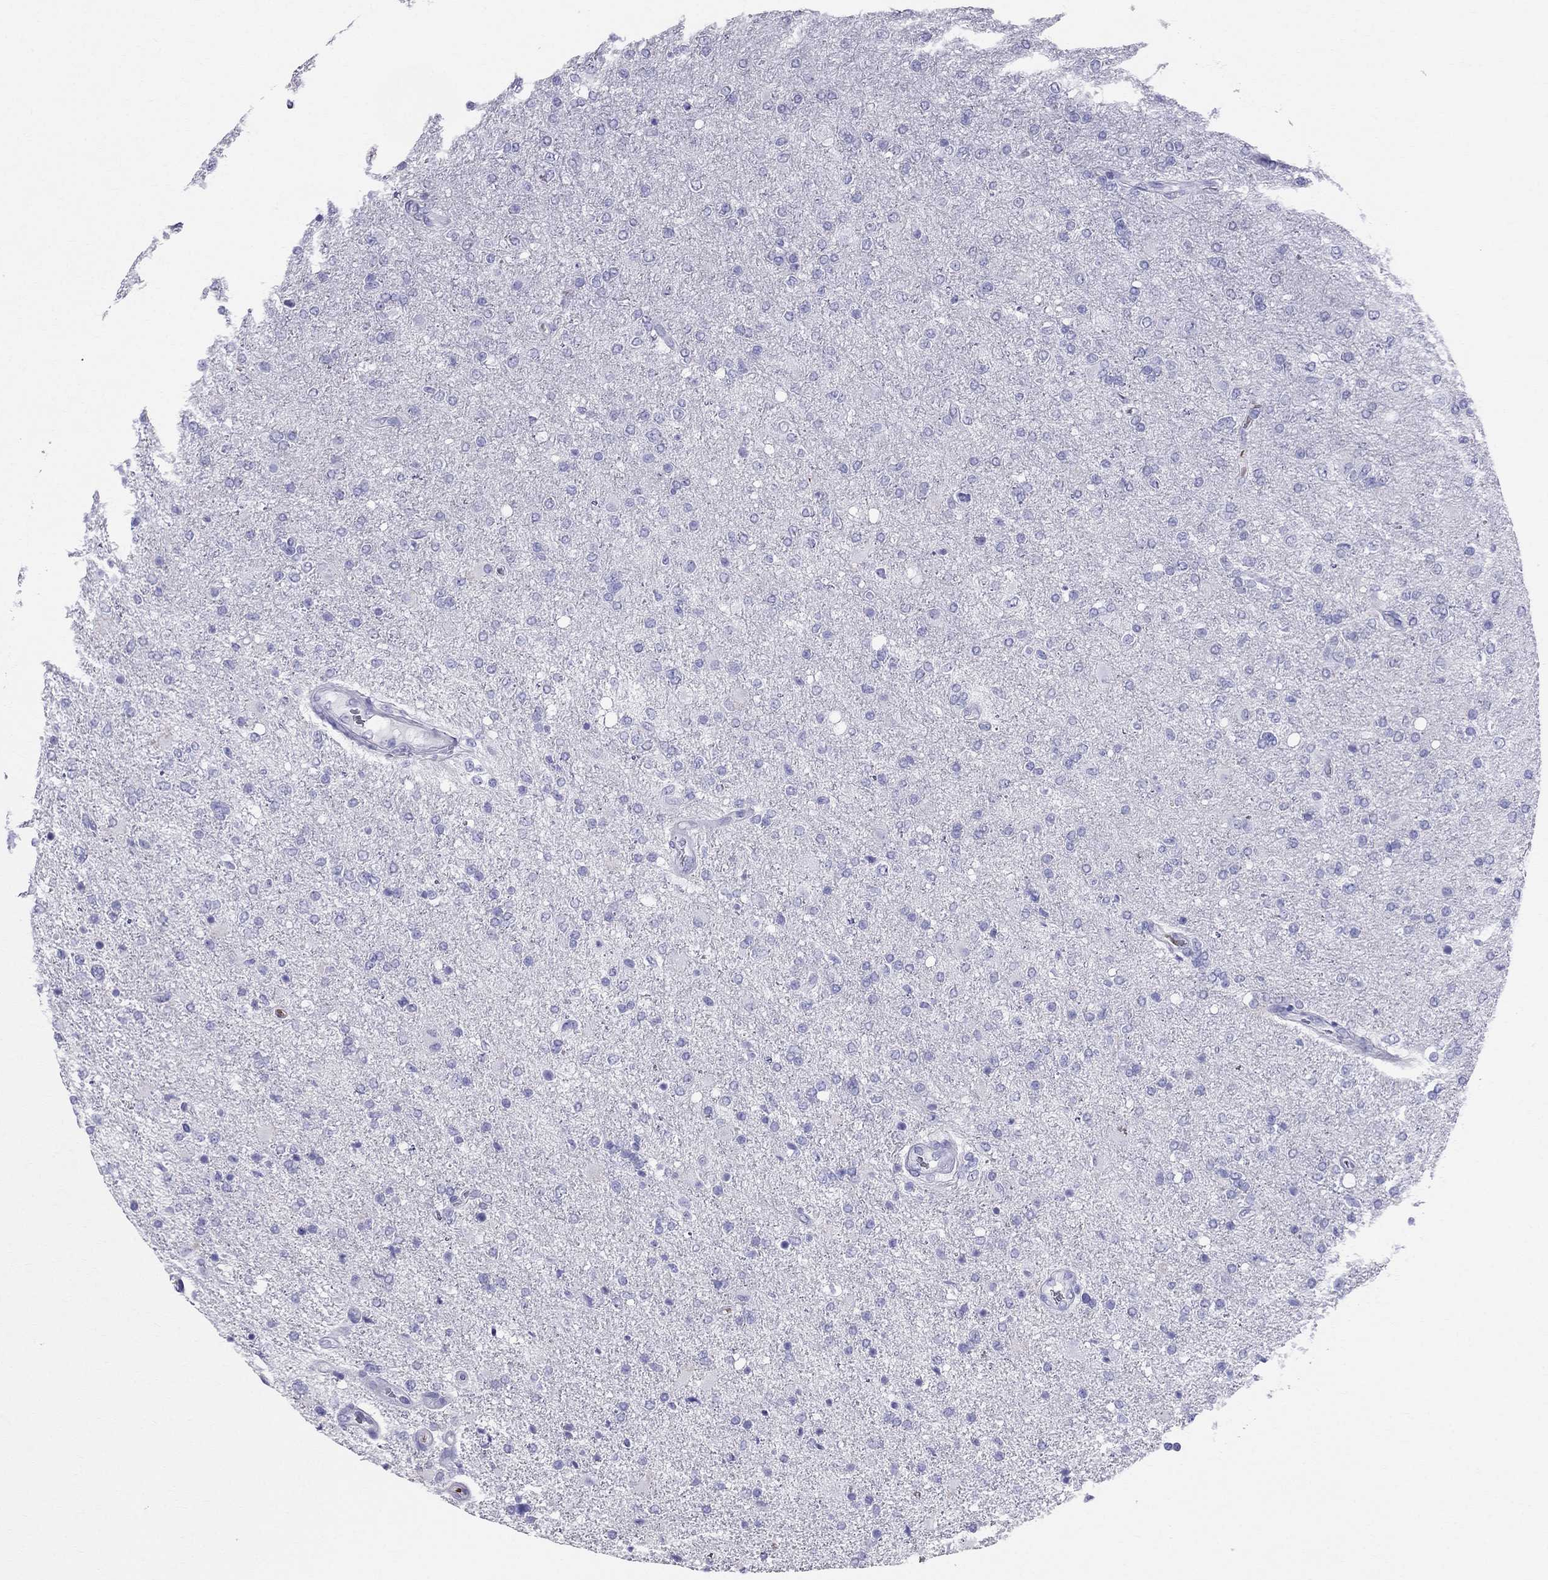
{"staining": {"intensity": "negative", "quantity": "none", "location": "none"}, "tissue": "glioma", "cell_type": "Tumor cells", "image_type": "cancer", "snomed": [{"axis": "morphology", "description": "Glioma, malignant, High grade"}, {"axis": "topography", "description": "Cerebral cortex"}], "caption": "This photomicrograph is of malignant high-grade glioma stained with IHC to label a protein in brown with the nuclei are counter-stained blue. There is no positivity in tumor cells.", "gene": "DNAAF6", "patient": {"sex": "male", "age": 70}}